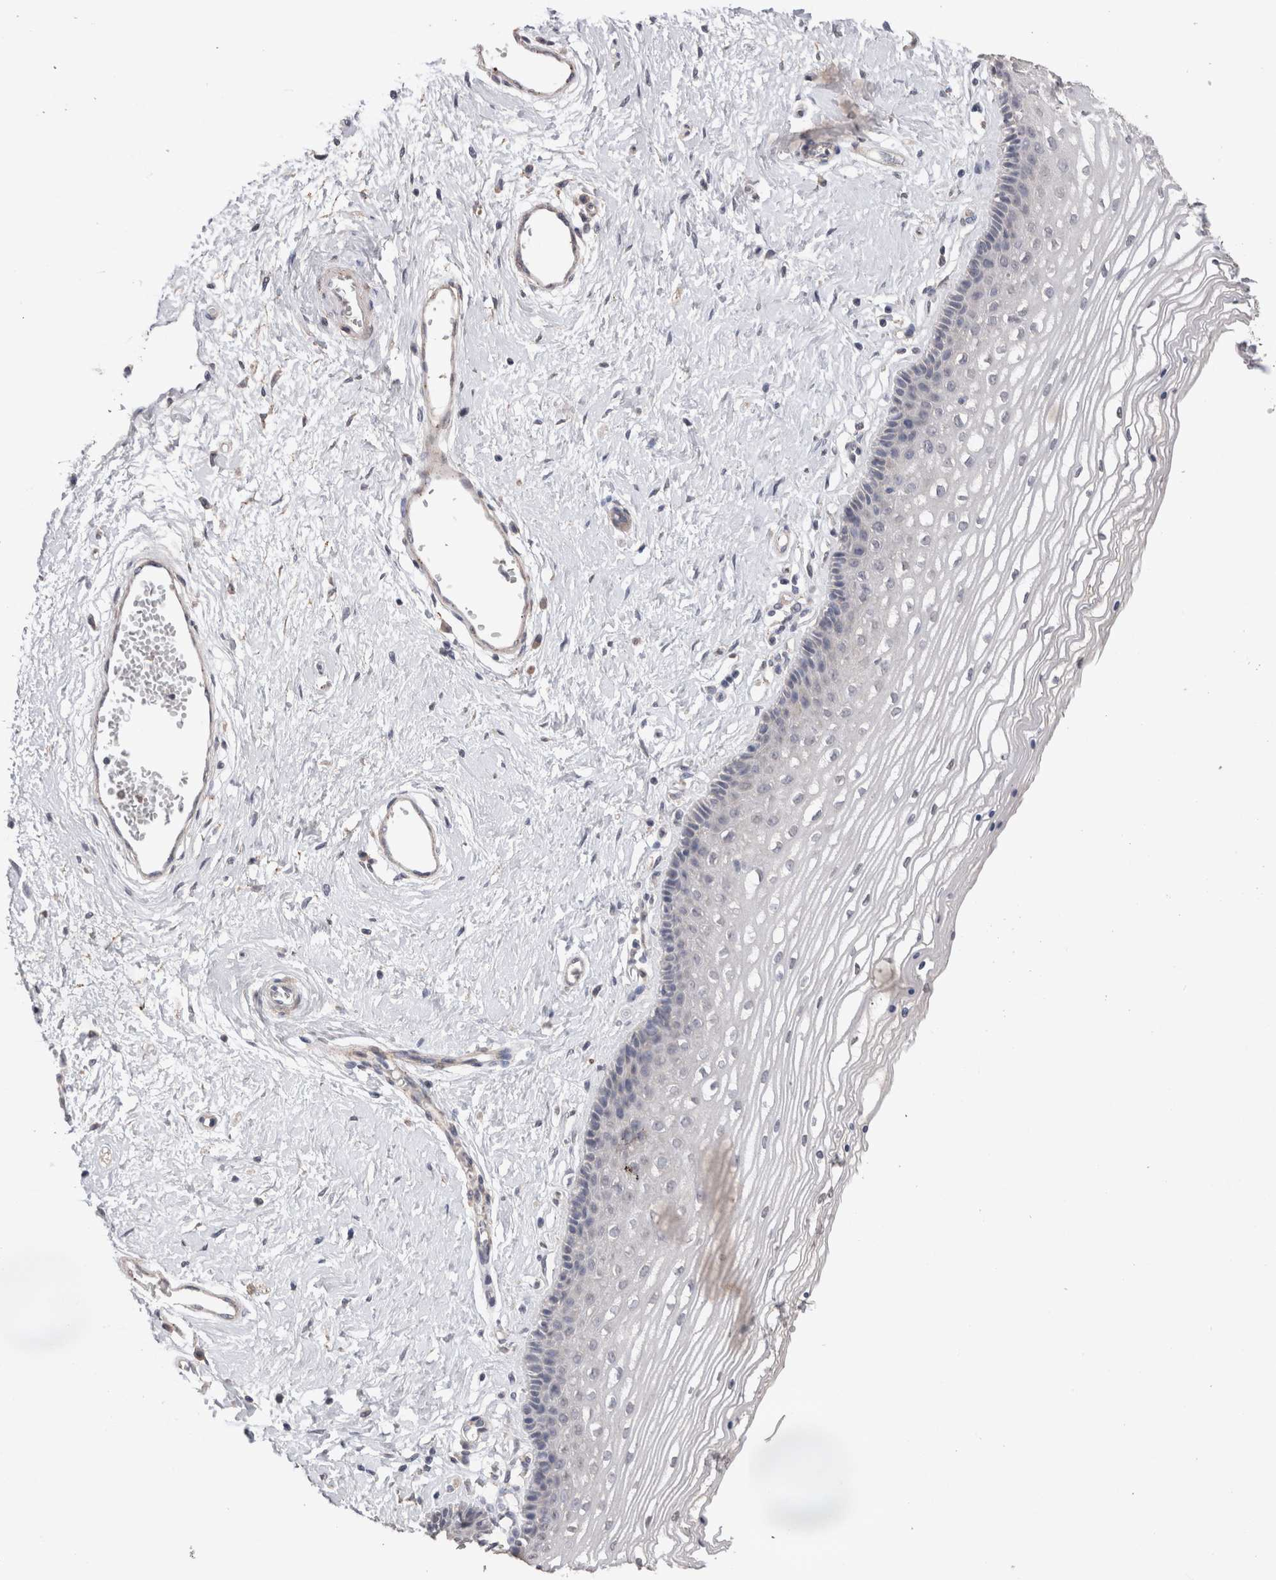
{"staining": {"intensity": "negative", "quantity": "none", "location": "none"}, "tissue": "vagina", "cell_type": "Squamous epithelial cells", "image_type": "normal", "snomed": [{"axis": "morphology", "description": "Normal tissue, NOS"}, {"axis": "topography", "description": "Vagina"}], "caption": "Micrograph shows no significant protein positivity in squamous epithelial cells of unremarkable vagina.", "gene": "CDH6", "patient": {"sex": "female", "age": 46}}